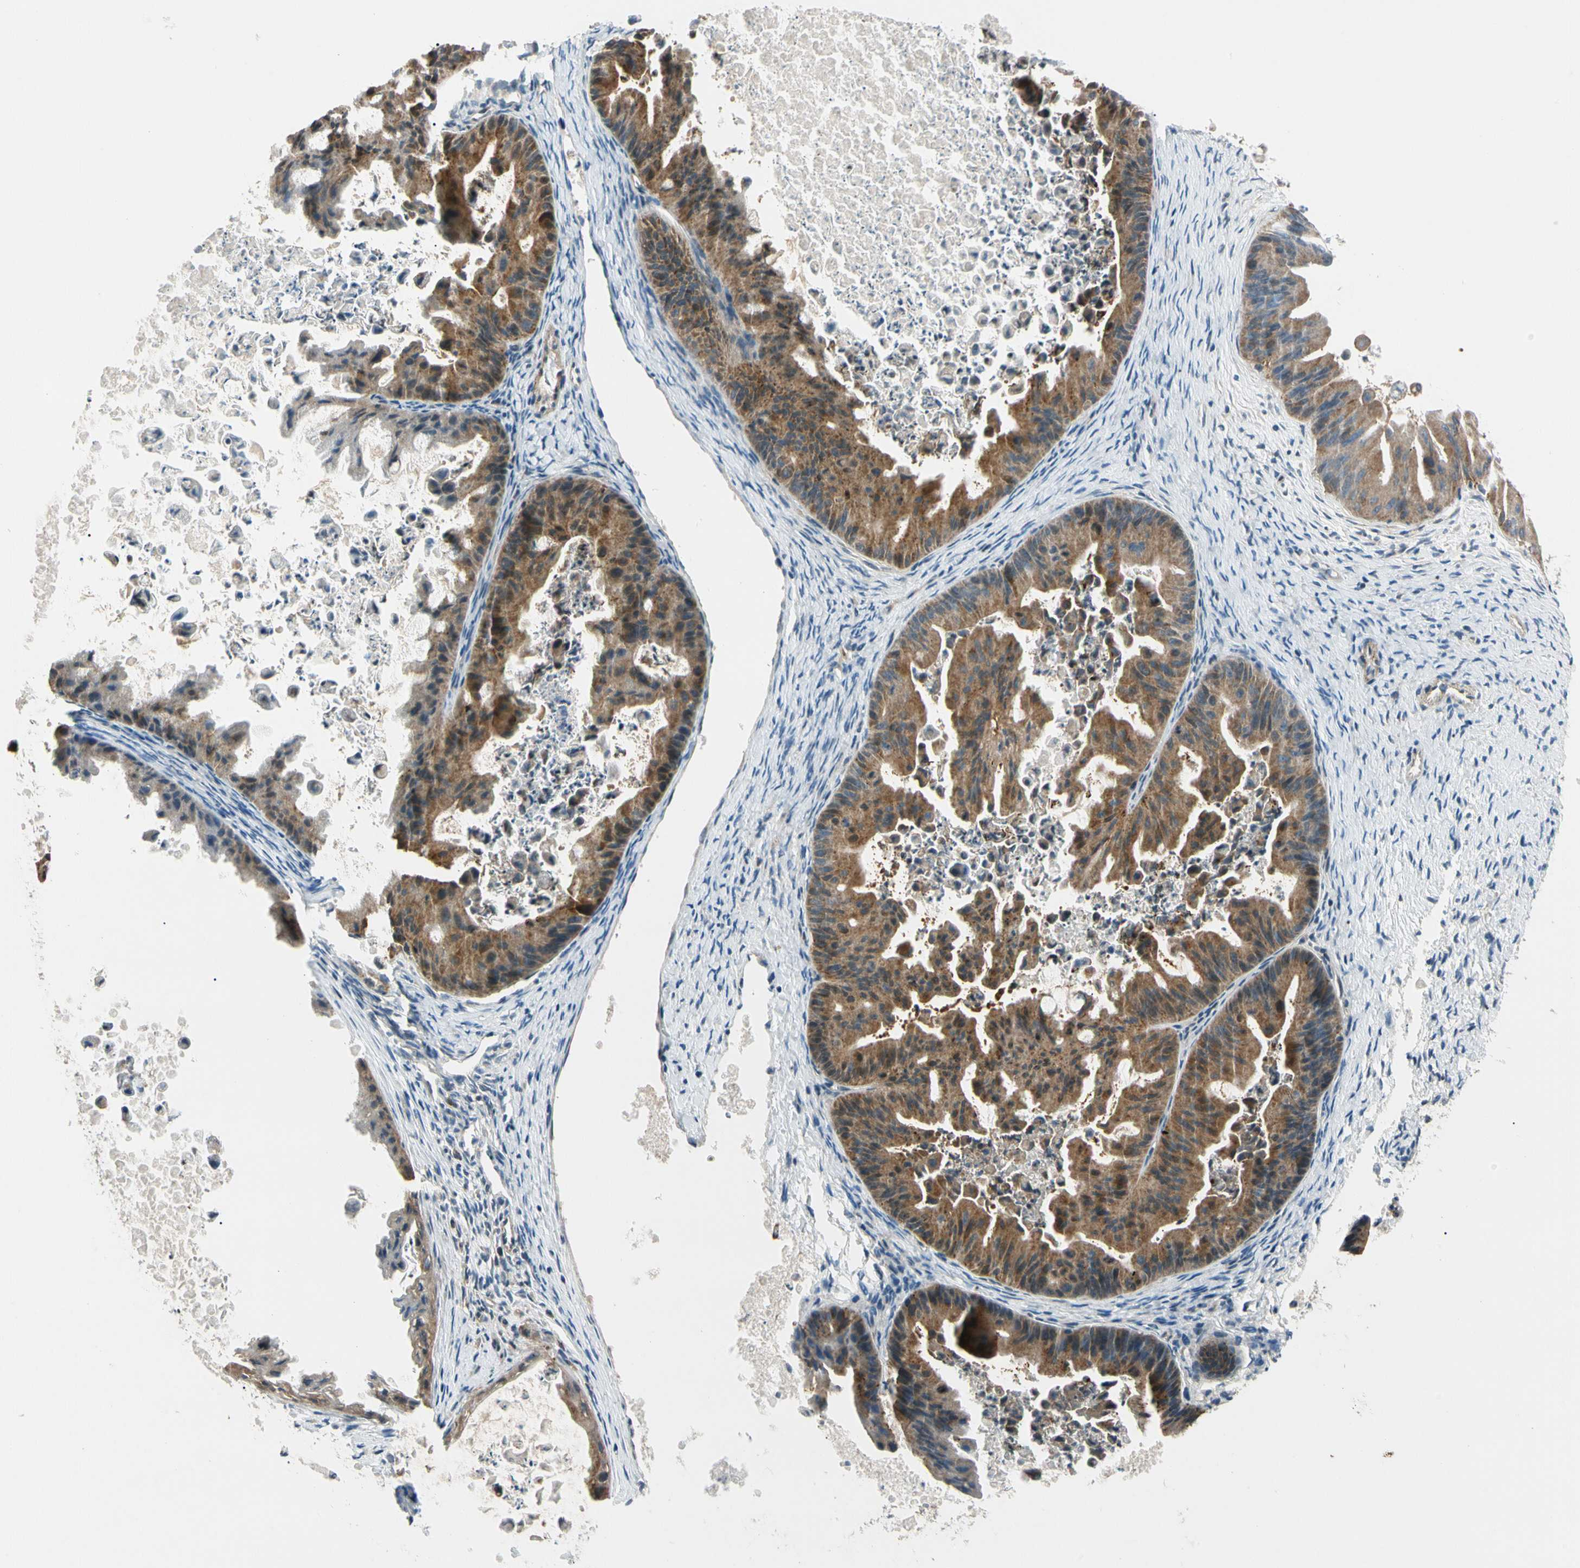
{"staining": {"intensity": "moderate", "quantity": ">75%", "location": "cytoplasmic/membranous"}, "tissue": "ovarian cancer", "cell_type": "Tumor cells", "image_type": "cancer", "snomed": [{"axis": "morphology", "description": "Cystadenocarcinoma, mucinous, NOS"}, {"axis": "topography", "description": "Ovary"}], "caption": "IHC photomicrograph of mucinous cystadenocarcinoma (ovarian) stained for a protein (brown), which reveals medium levels of moderate cytoplasmic/membranous expression in about >75% of tumor cells.", "gene": "CDH6", "patient": {"sex": "female", "age": 37}}